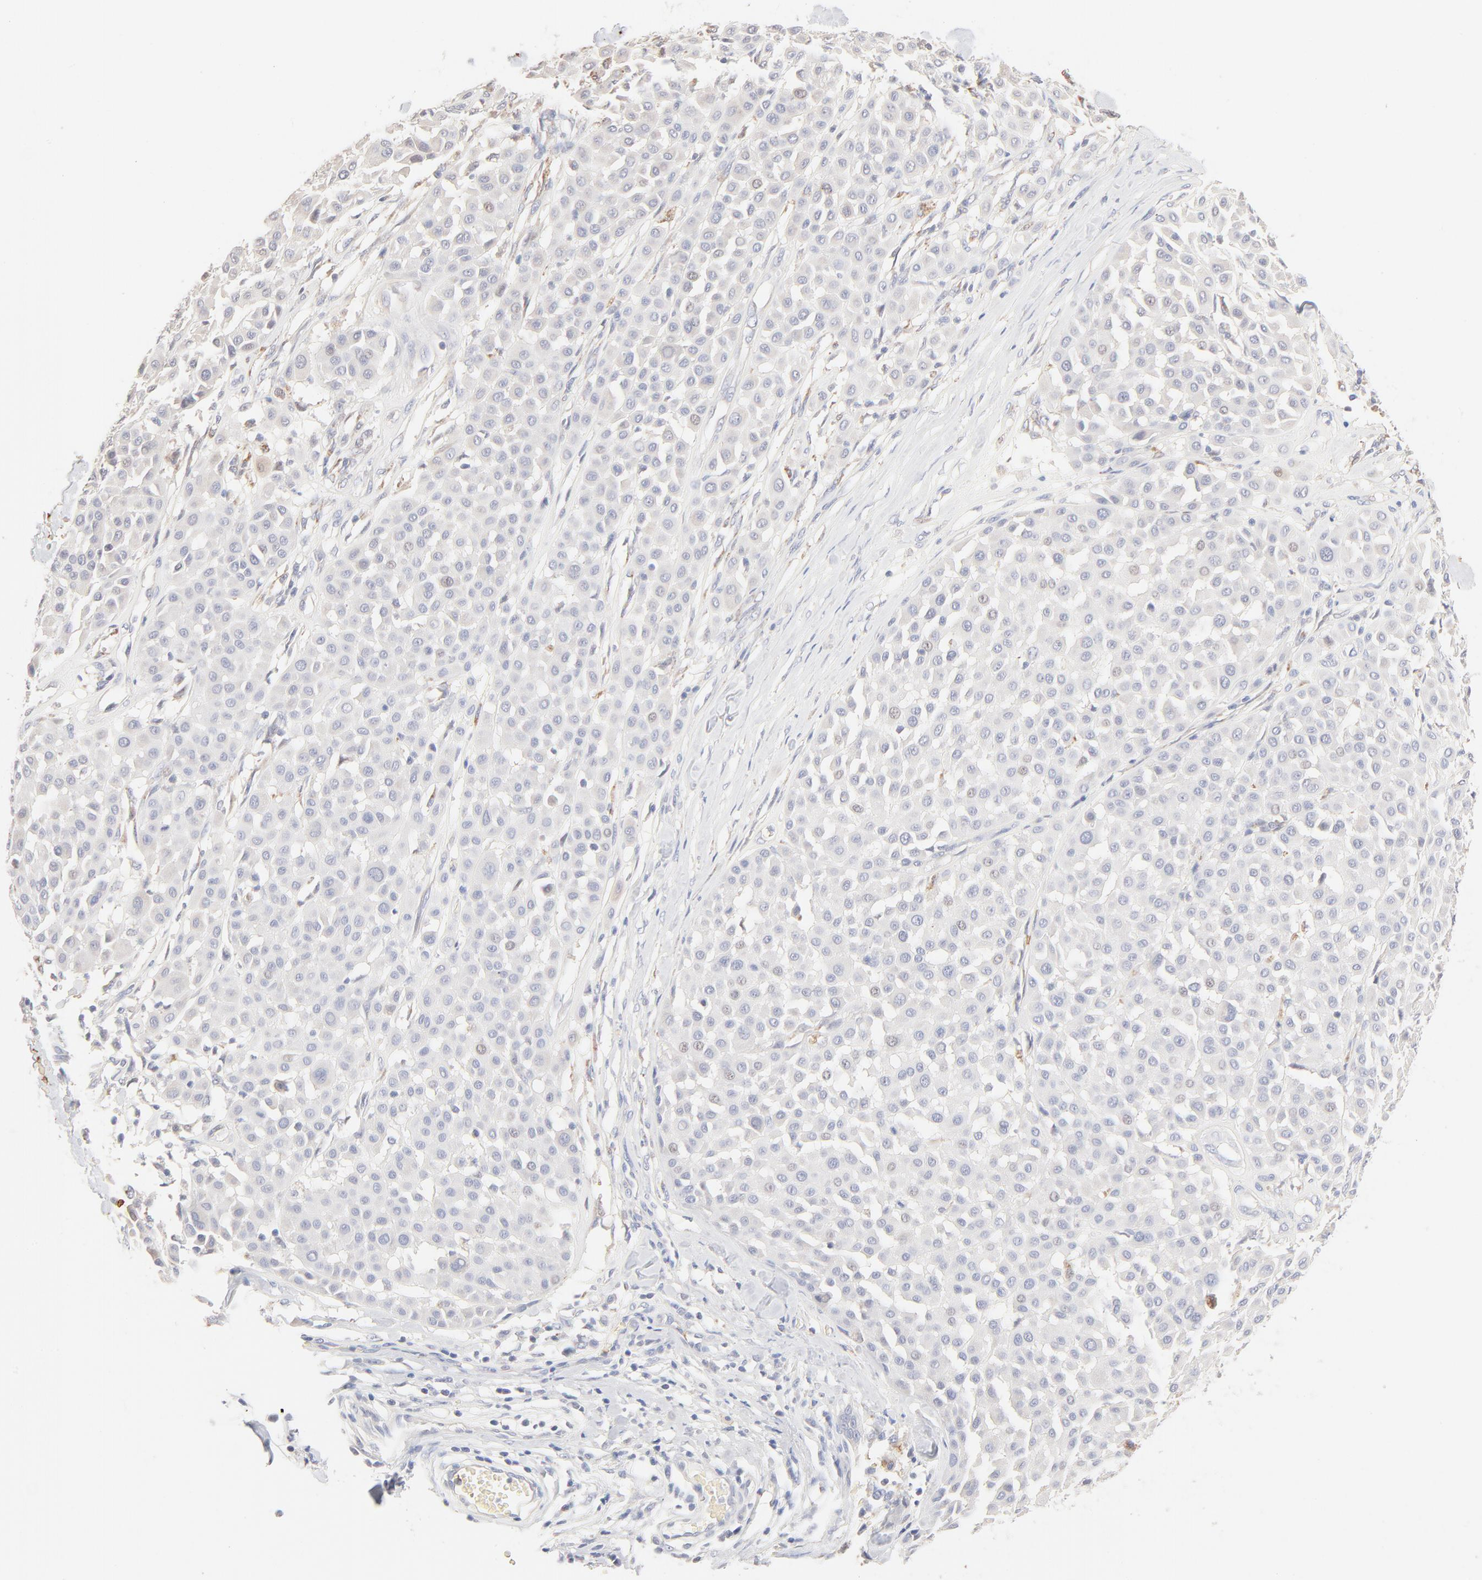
{"staining": {"intensity": "negative", "quantity": "none", "location": "none"}, "tissue": "melanoma", "cell_type": "Tumor cells", "image_type": "cancer", "snomed": [{"axis": "morphology", "description": "Malignant melanoma, Metastatic site"}, {"axis": "topography", "description": "Soft tissue"}], "caption": "The image shows no significant positivity in tumor cells of malignant melanoma (metastatic site). (DAB immunohistochemistry (IHC) visualized using brightfield microscopy, high magnification).", "gene": "SPTB", "patient": {"sex": "male", "age": 41}}